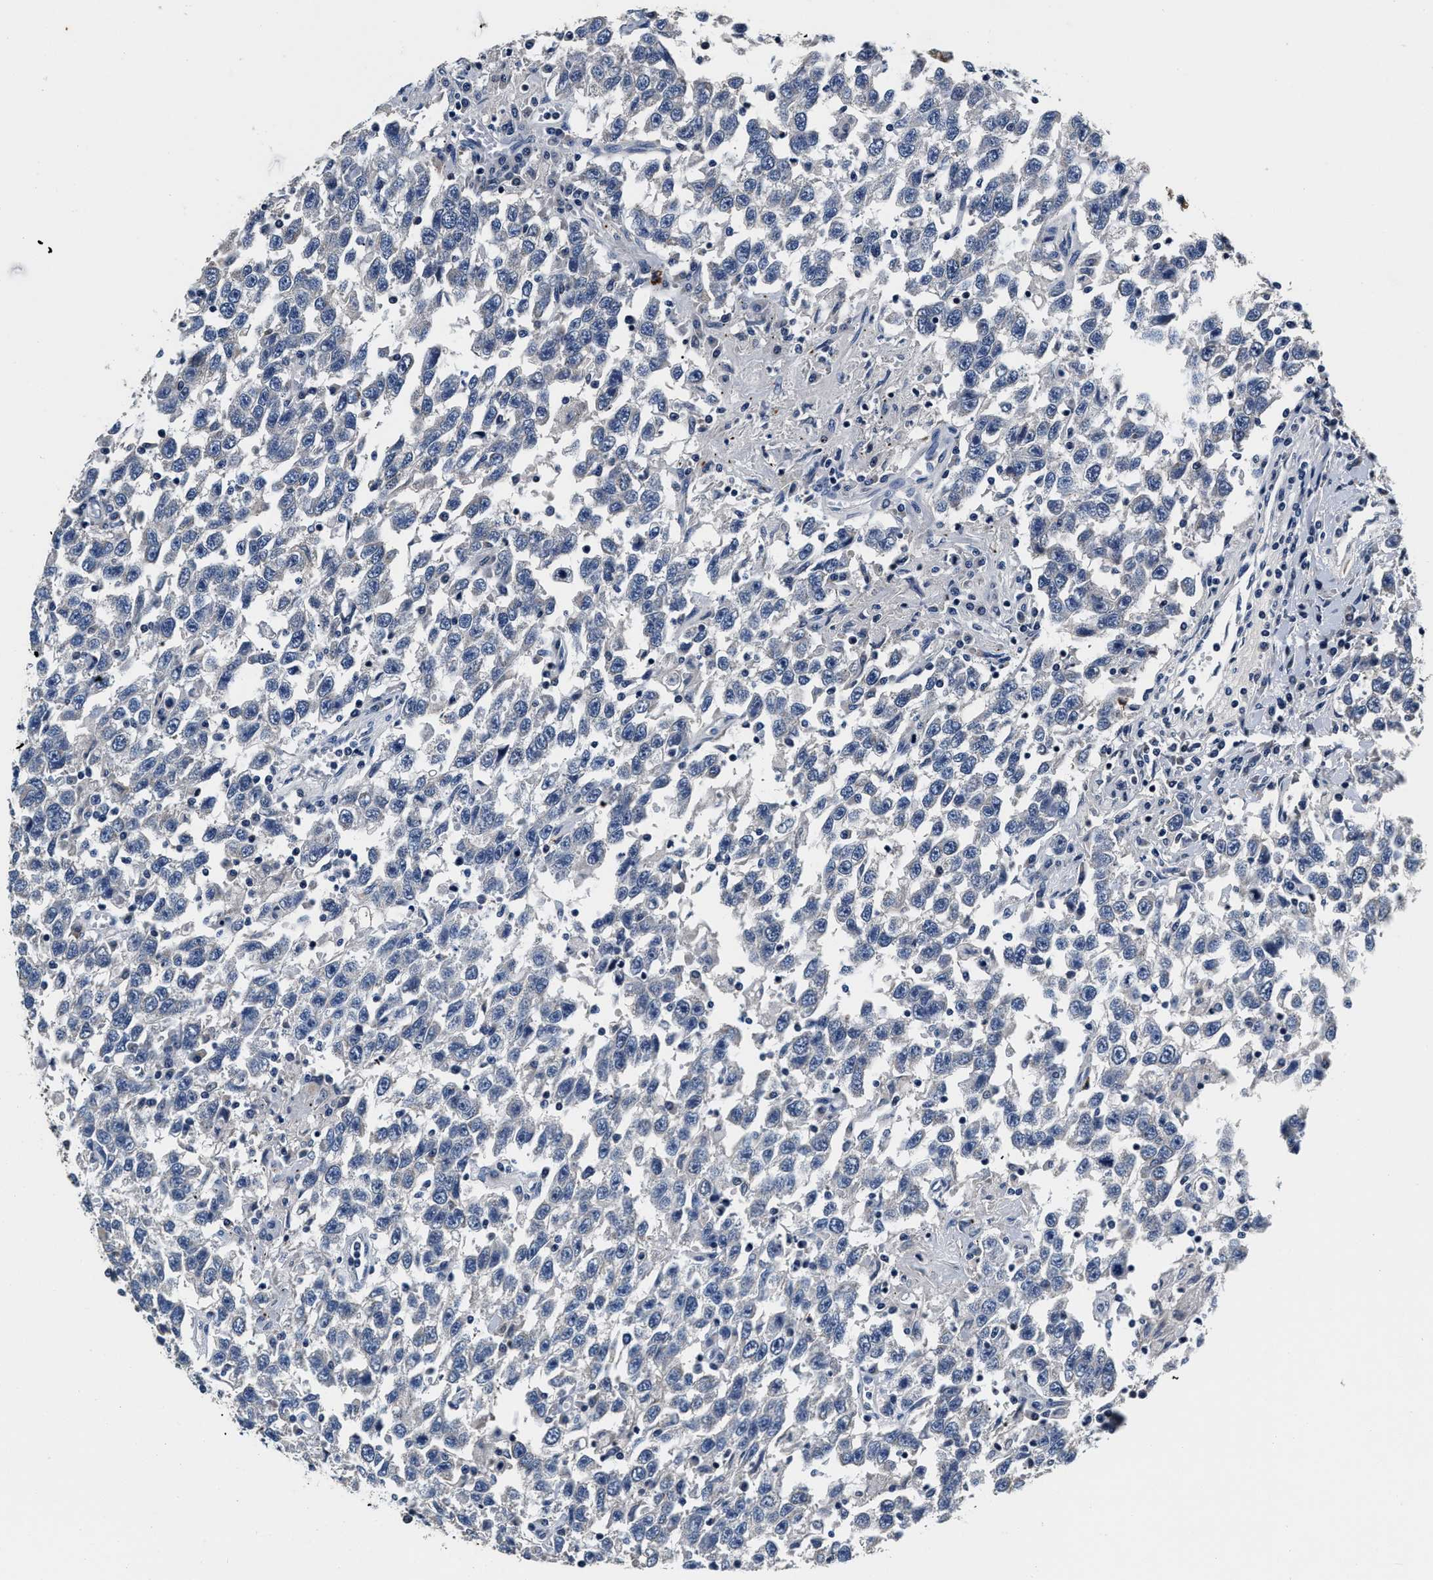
{"staining": {"intensity": "negative", "quantity": "none", "location": "none"}, "tissue": "testis cancer", "cell_type": "Tumor cells", "image_type": "cancer", "snomed": [{"axis": "morphology", "description": "Seminoma, NOS"}, {"axis": "topography", "description": "Testis"}], "caption": "This photomicrograph is of testis cancer stained with immunohistochemistry (IHC) to label a protein in brown with the nuclei are counter-stained blue. There is no expression in tumor cells.", "gene": "ABCG8", "patient": {"sex": "male", "age": 41}}